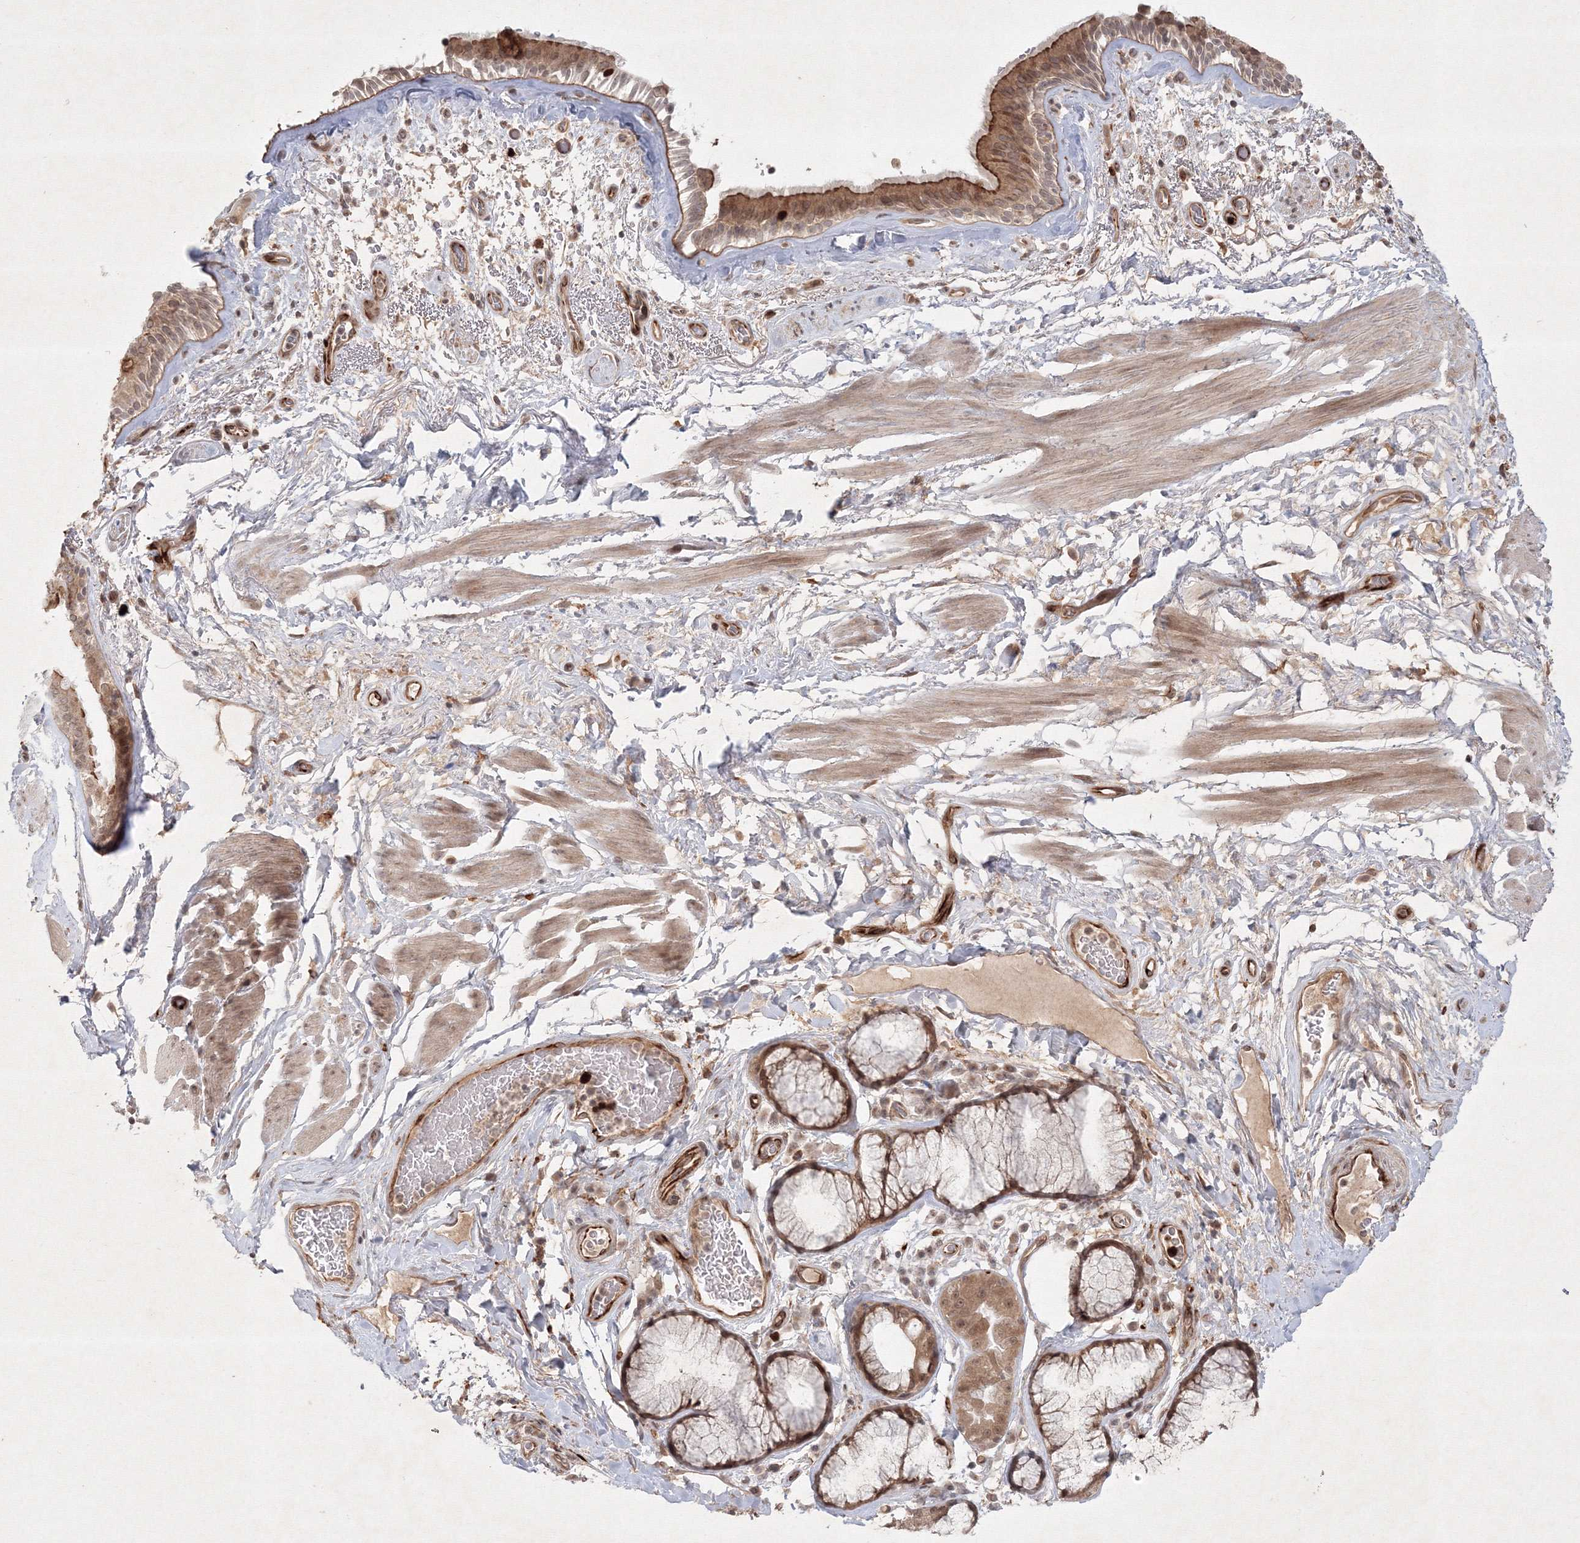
{"staining": {"intensity": "moderate", "quantity": ">75%", "location": "cytoplasmic/membranous"}, "tissue": "bronchus", "cell_type": "Respiratory epithelial cells", "image_type": "normal", "snomed": [{"axis": "morphology", "description": "Normal tissue, NOS"}, {"axis": "topography", "description": "Cartilage tissue"}], "caption": "Immunohistochemical staining of normal human bronchus exhibits >75% levels of moderate cytoplasmic/membranous protein staining in about >75% of respiratory epithelial cells.", "gene": "KIF20A", "patient": {"sex": "female", "age": 63}}